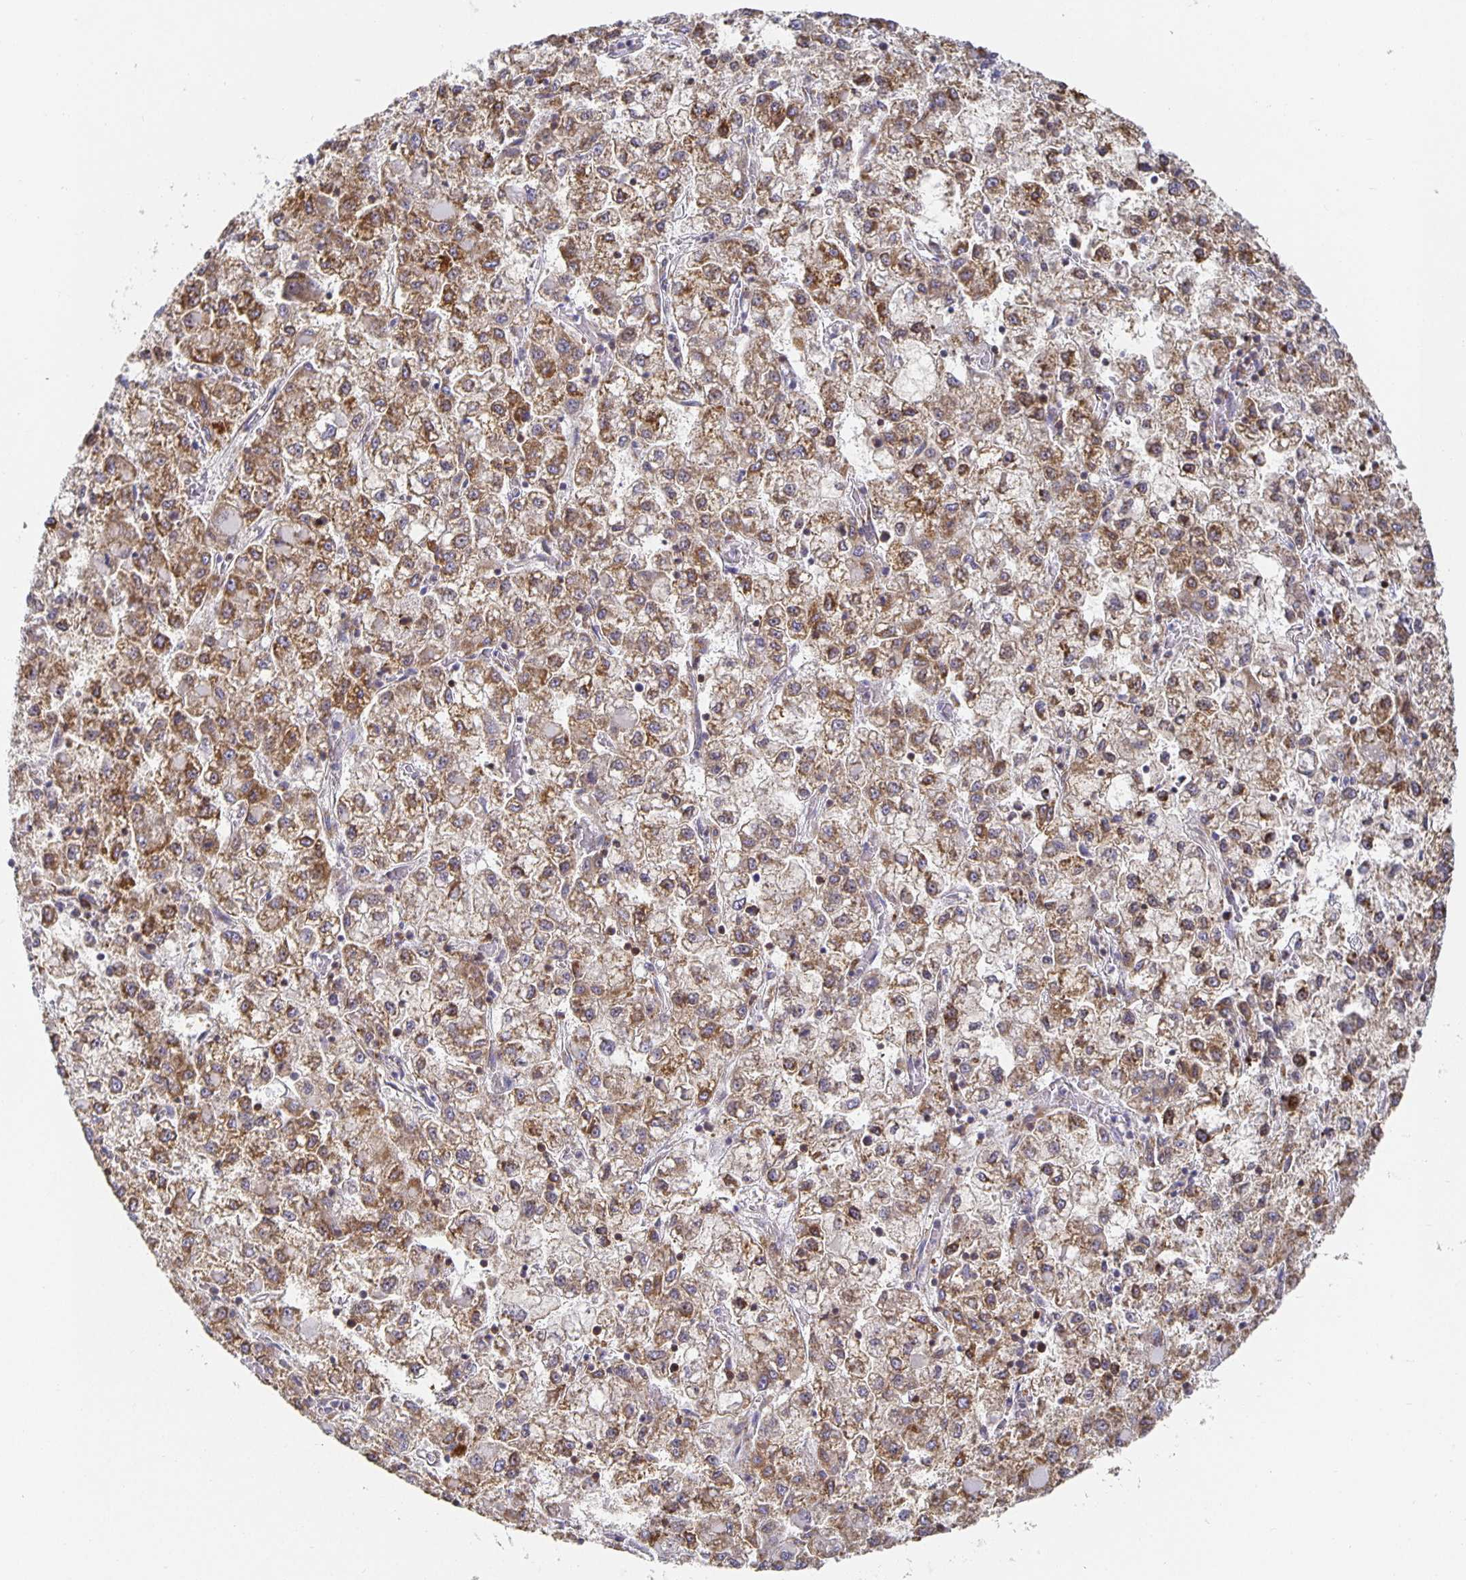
{"staining": {"intensity": "moderate", "quantity": ">75%", "location": "cytoplasmic/membranous"}, "tissue": "liver cancer", "cell_type": "Tumor cells", "image_type": "cancer", "snomed": [{"axis": "morphology", "description": "Carcinoma, Hepatocellular, NOS"}, {"axis": "topography", "description": "Liver"}], "caption": "Human liver hepatocellular carcinoma stained with a brown dye exhibits moderate cytoplasmic/membranous positive expression in approximately >75% of tumor cells.", "gene": "NOMO1", "patient": {"sex": "male", "age": 40}}